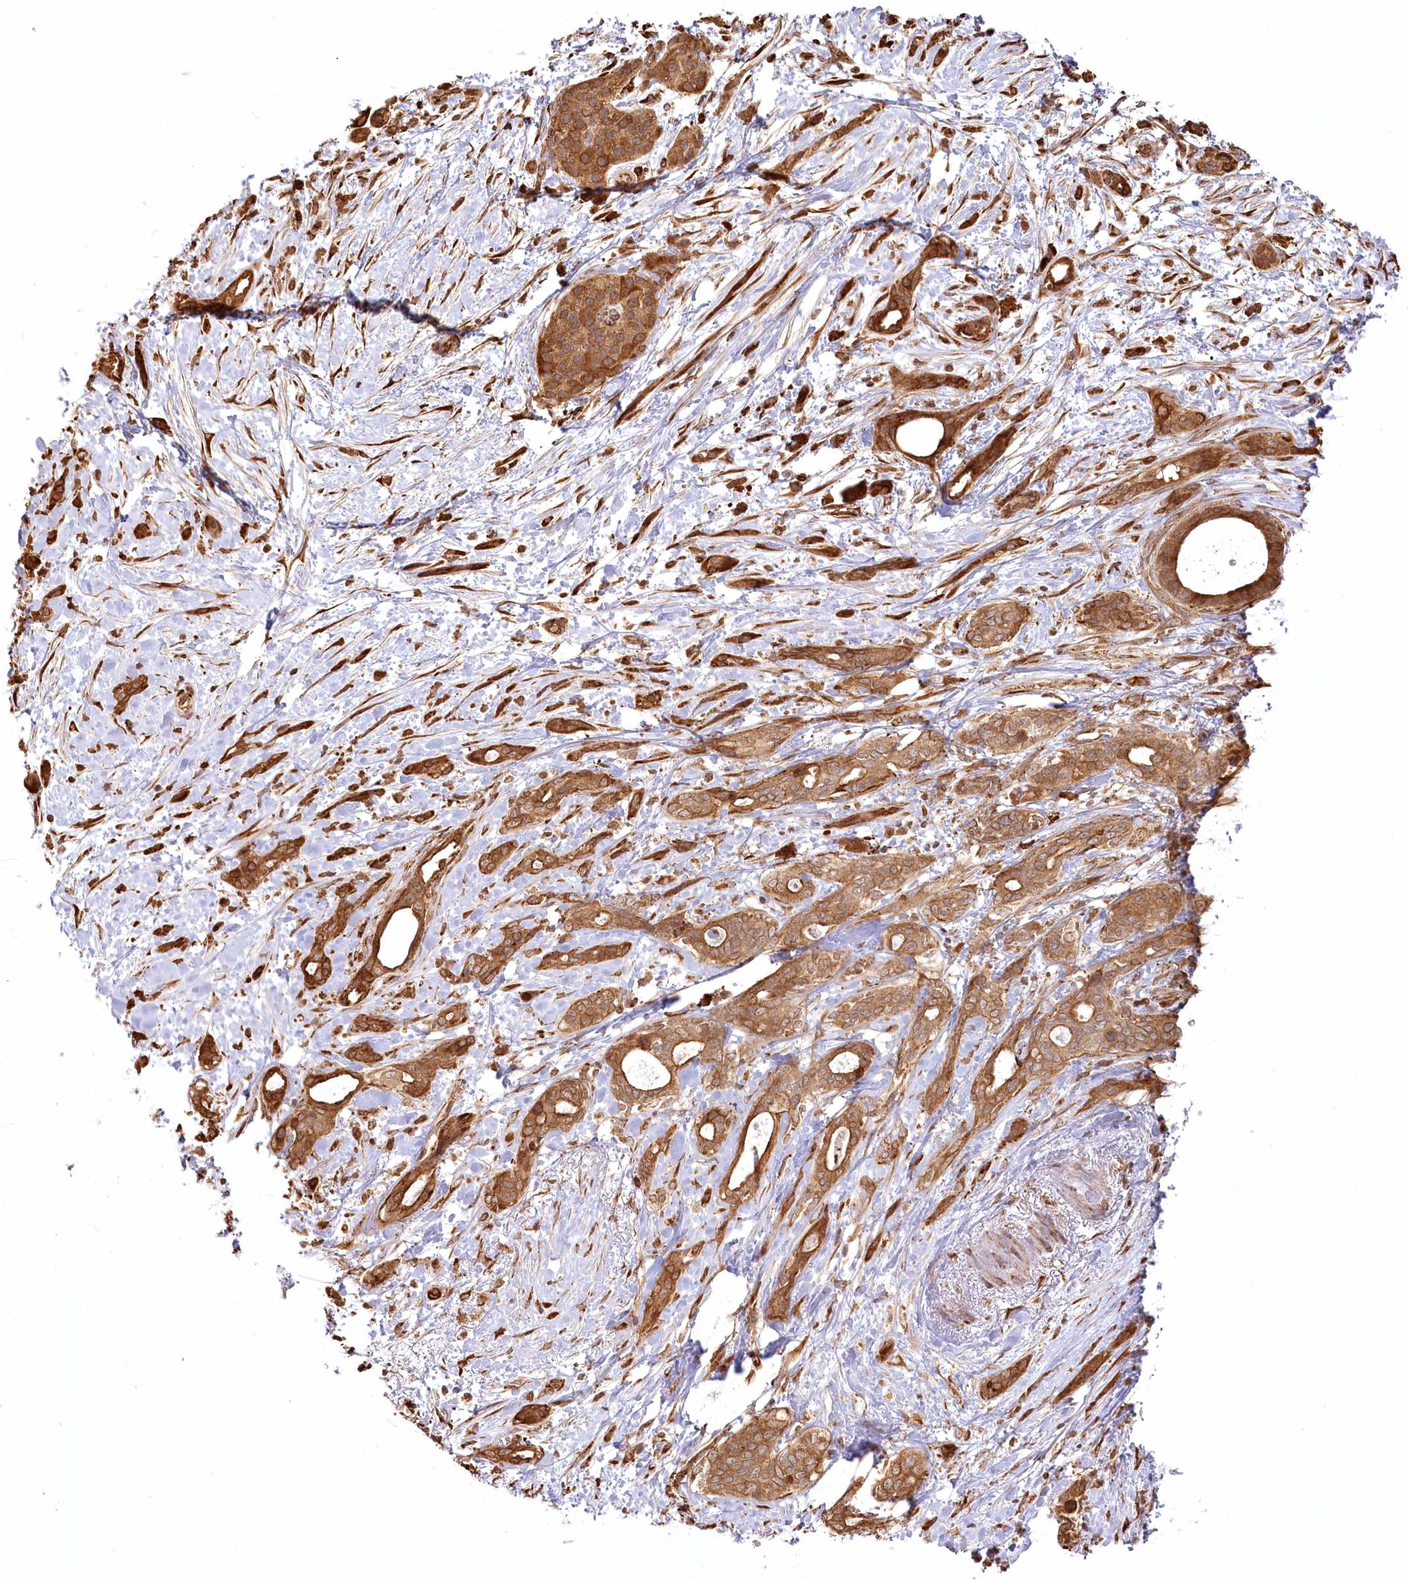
{"staining": {"intensity": "moderate", "quantity": ">75%", "location": "cytoplasmic/membranous"}, "tissue": "pancreatic cancer", "cell_type": "Tumor cells", "image_type": "cancer", "snomed": [{"axis": "morphology", "description": "Normal tissue, NOS"}, {"axis": "morphology", "description": "Adenocarcinoma, NOS"}, {"axis": "topography", "description": "Pancreas"}, {"axis": "topography", "description": "Peripheral nerve tissue"}], "caption": "Brown immunohistochemical staining in pancreatic cancer shows moderate cytoplasmic/membranous expression in about >75% of tumor cells.", "gene": "FAM13A", "patient": {"sex": "female", "age": 63}}